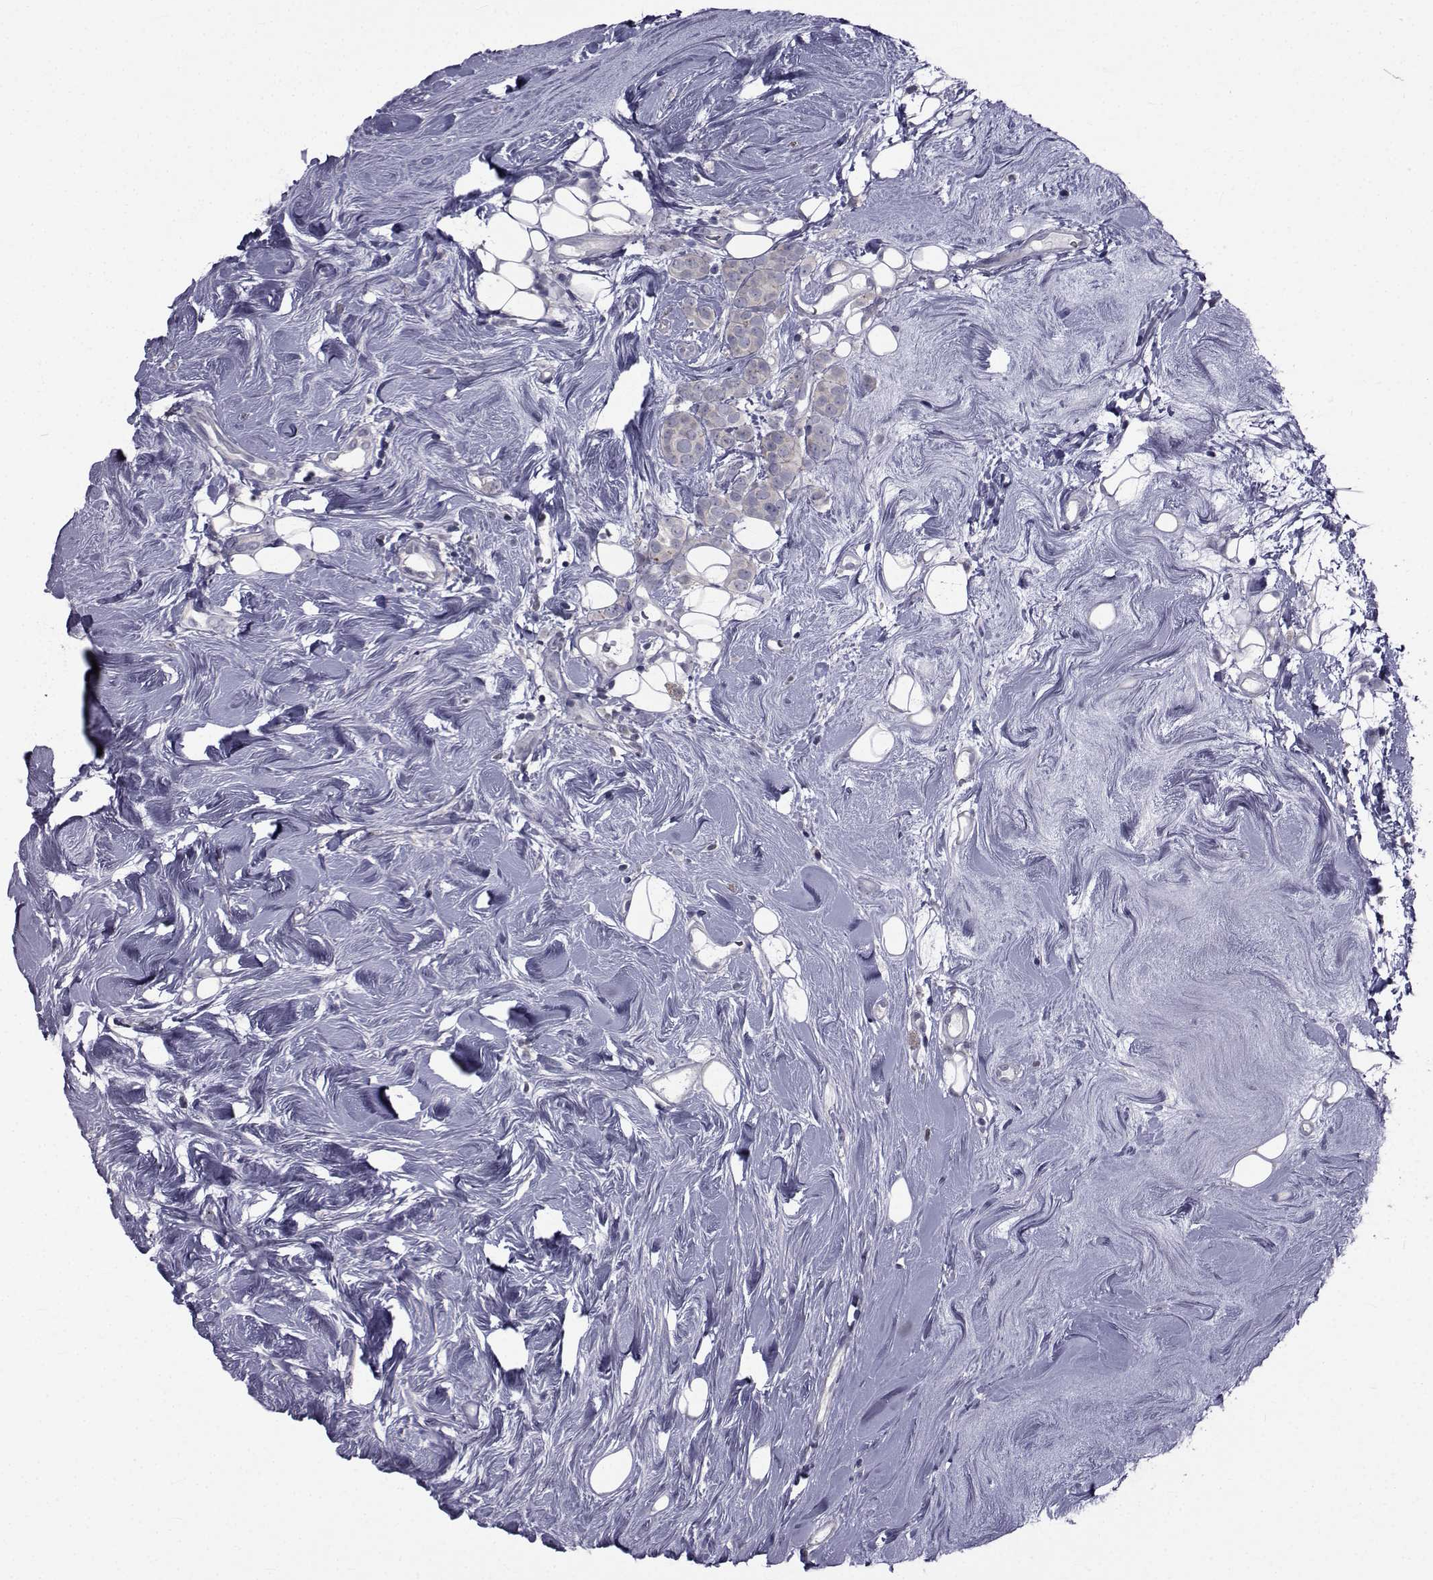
{"staining": {"intensity": "negative", "quantity": "none", "location": "none"}, "tissue": "breast cancer", "cell_type": "Tumor cells", "image_type": "cancer", "snomed": [{"axis": "morphology", "description": "Lobular carcinoma"}, {"axis": "topography", "description": "Breast"}], "caption": "This is an immunohistochemistry (IHC) micrograph of human breast cancer (lobular carcinoma). There is no expression in tumor cells.", "gene": "SLC30A10", "patient": {"sex": "female", "age": 49}}